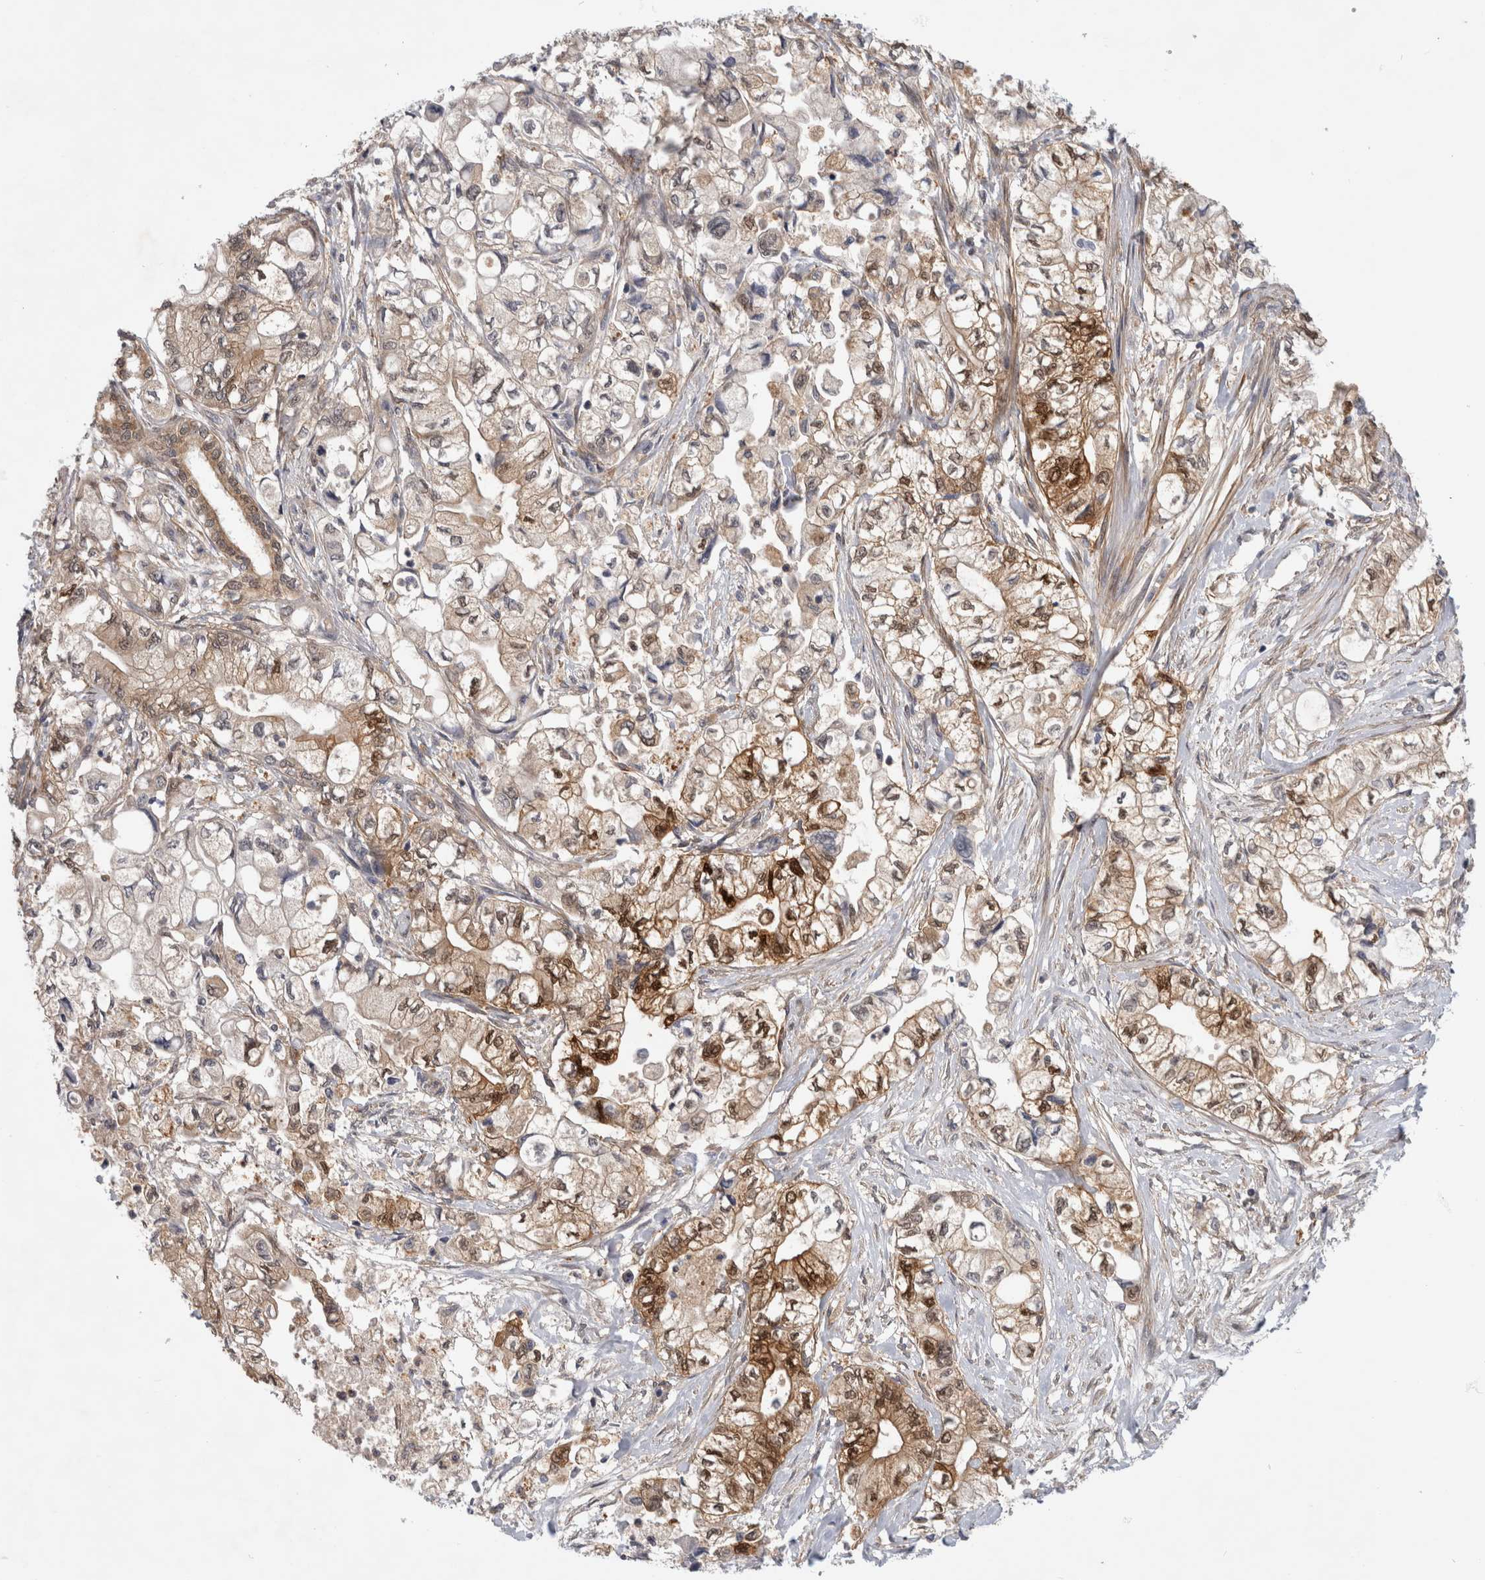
{"staining": {"intensity": "moderate", "quantity": "<25%", "location": "cytoplasmic/membranous"}, "tissue": "pancreatic cancer", "cell_type": "Tumor cells", "image_type": "cancer", "snomed": [{"axis": "morphology", "description": "Adenocarcinoma, NOS"}, {"axis": "topography", "description": "Pancreas"}], "caption": "Immunohistochemistry (IHC) staining of pancreatic cancer (adenocarcinoma), which shows low levels of moderate cytoplasmic/membranous staining in approximately <25% of tumor cells indicating moderate cytoplasmic/membranous protein expression. The staining was performed using DAB (3,3'-diaminobenzidine) (brown) for protein detection and nuclei were counterstained in hematoxylin (blue).", "gene": "PGM1", "patient": {"sex": "male", "age": 79}}